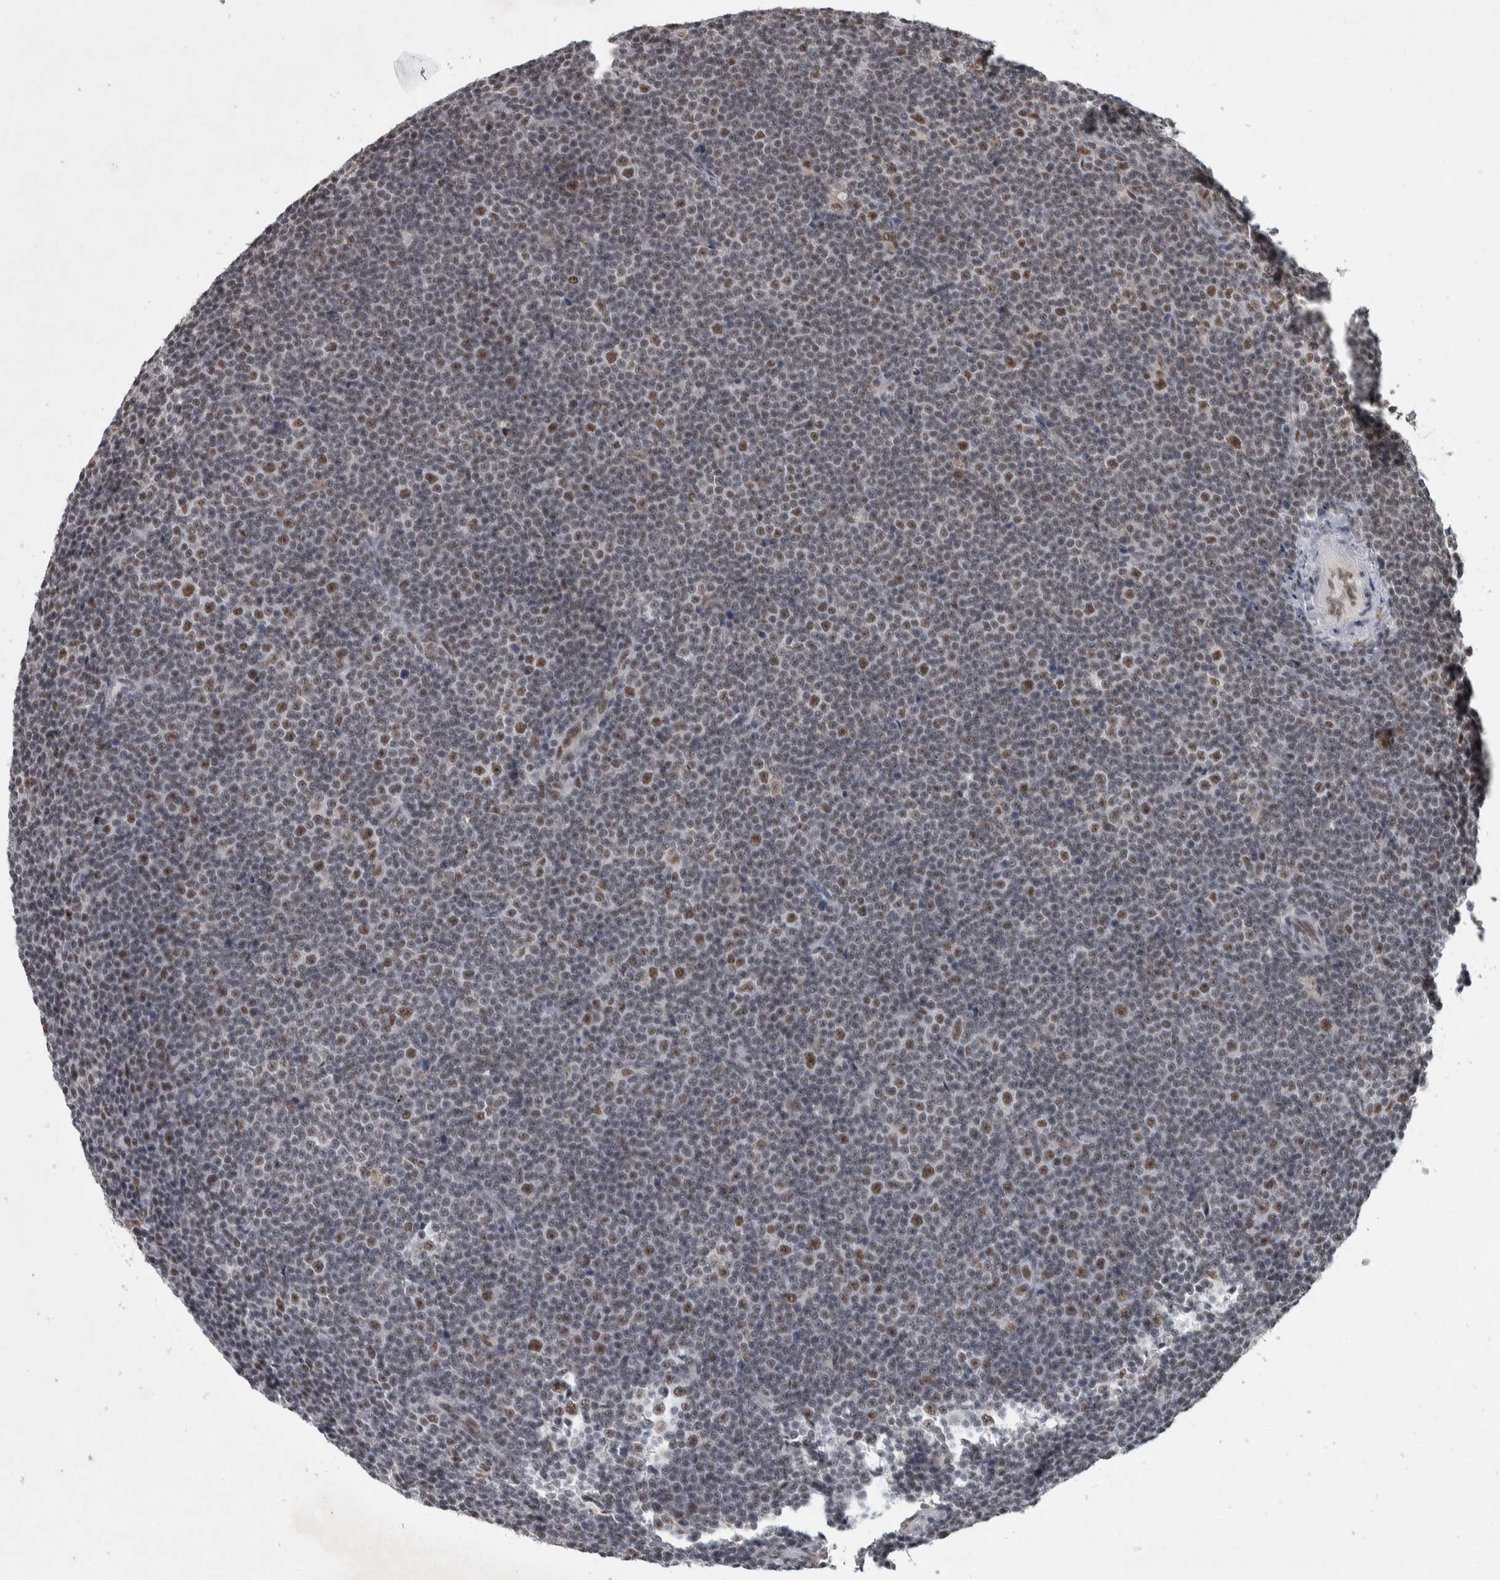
{"staining": {"intensity": "moderate", "quantity": "<25%", "location": "nuclear"}, "tissue": "lymphoma", "cell_type": "Tumor cells", "image_type": "cancer", "snomed": [{"axis": "morphology", "description": "Malignant lymphoma, non-Hodgkin's type, Low grade"}, {"axis": "topography", "description": "Lymph node"}], "caption": "Immunohistochemistry staining of low-grade malignant lymphoma, non-Hodgkin's type, which exhibits low levels of moderate nuclear positivity in about <25% of tumor cells indicating moderate nuclear protein positivity. The staining was performed using DAB (brown) for protein detection and nuclei were counterstained in hematoxylin (blue).", "gene": "DDX42", "patient": {"sex": "female", "age": 67}}